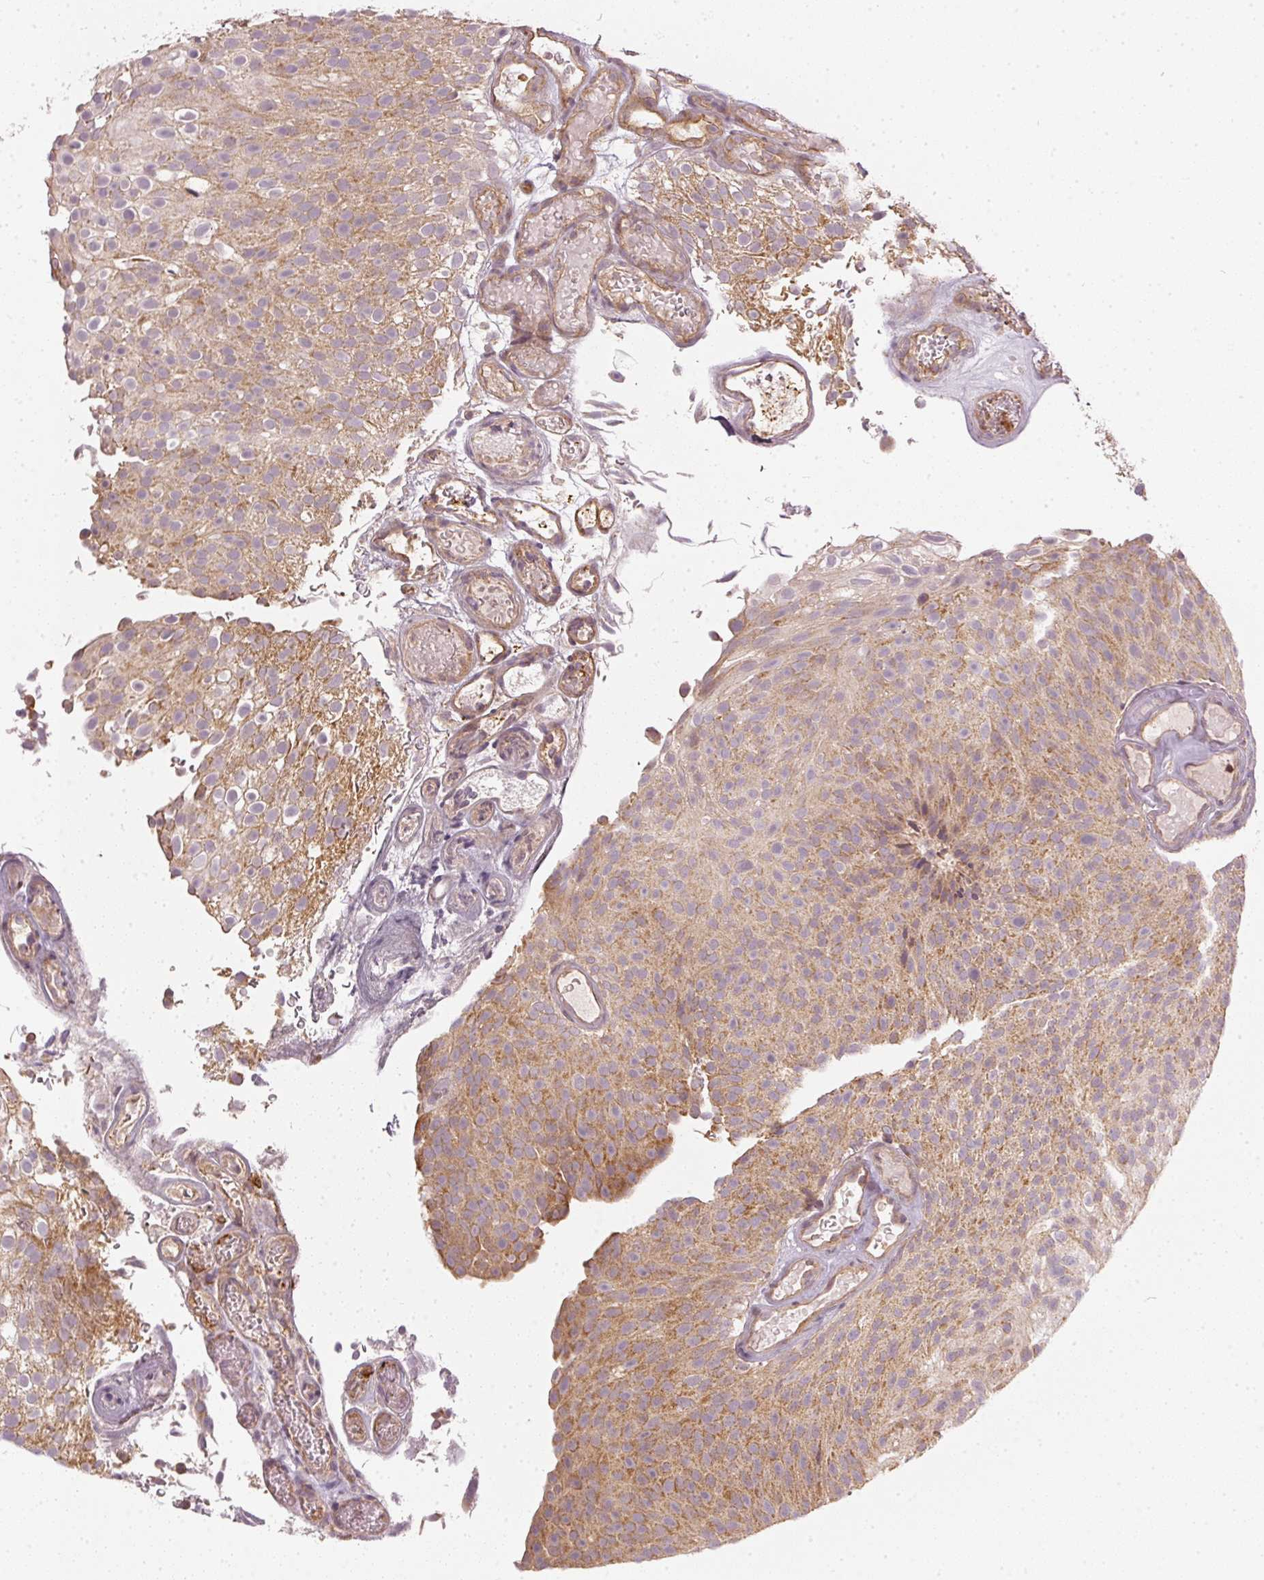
{"staining": {"intensity": "moderate", "quantity": ">75%", "location": "cytoplasmic/membranous"}, "tissue": "urothelial cancer", "cell_type": "Tumor cells", "image_type": "cancer", "snomed": [{"axis": "morphology", "description": "Urothelial carcinoma, Low grade"}, {"axis": "topography", "description": "Urinary bladder"}], "caption": "Protein expression analysis of human urothelial cancer reveals moderate cytoplasmic/membranous expression in approximately >75% of tumor cells.", "gene": "NADK2", "patient": {"sex": "male", "age": 78}}